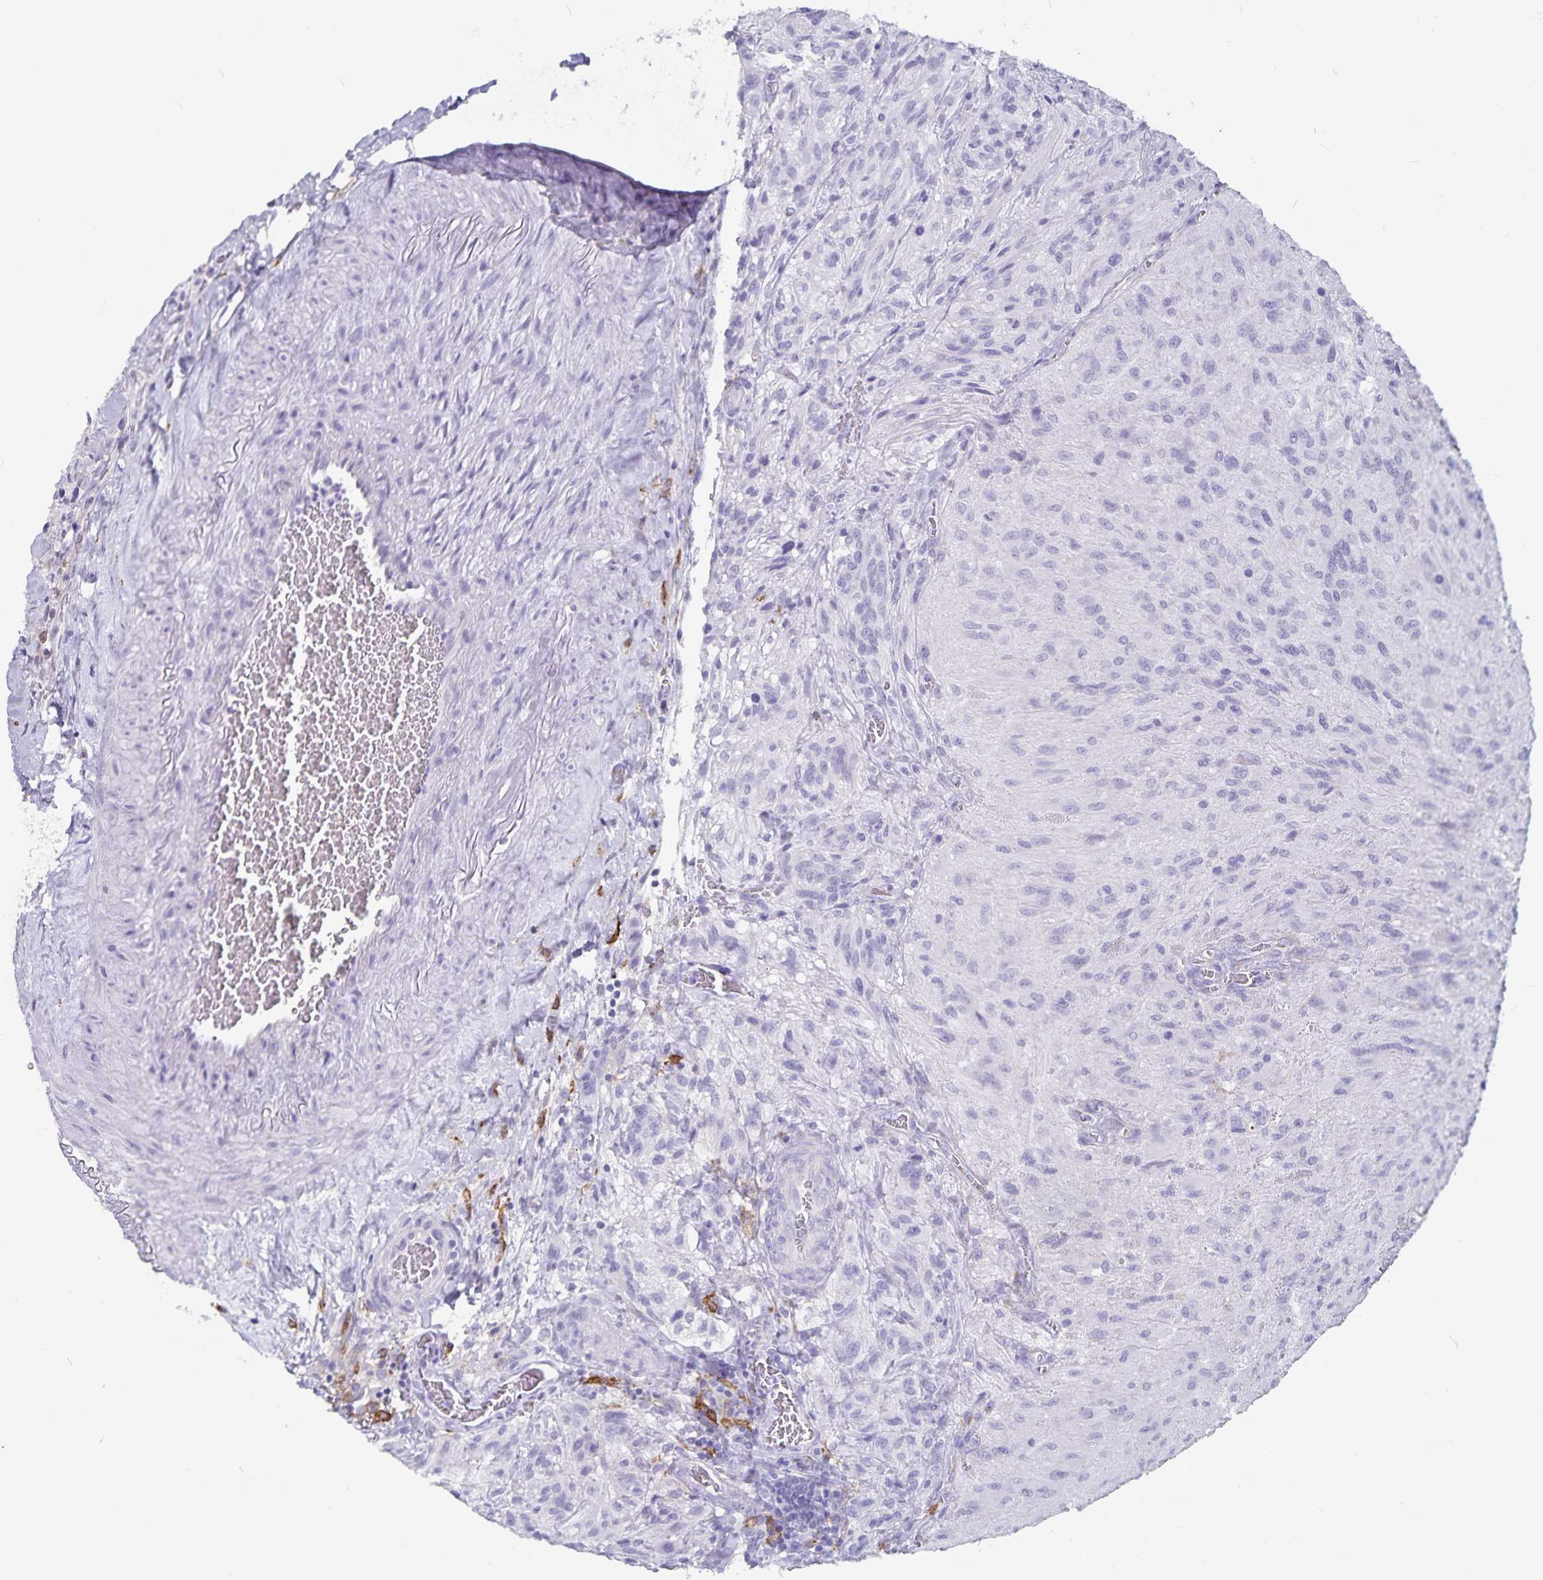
{"staining": {"intensity": "negative", "quantity": "none", "location": "none"}, "tissue": "glioma", "cell_type": "Tumor cells", "image_type": "cancer", "snomed": [{"axis": "morphology", "description": "Glioma, malignant, High grade"}, {"axis": "topography", "description": "Brain"}], "caption": "This is an immunohistochemistry histopathology image of high-grade glioma (malignant). There is no positivity in tumor cells.", "gene": "PLAC1", "patient": {"sex": "male", "age": 47}}